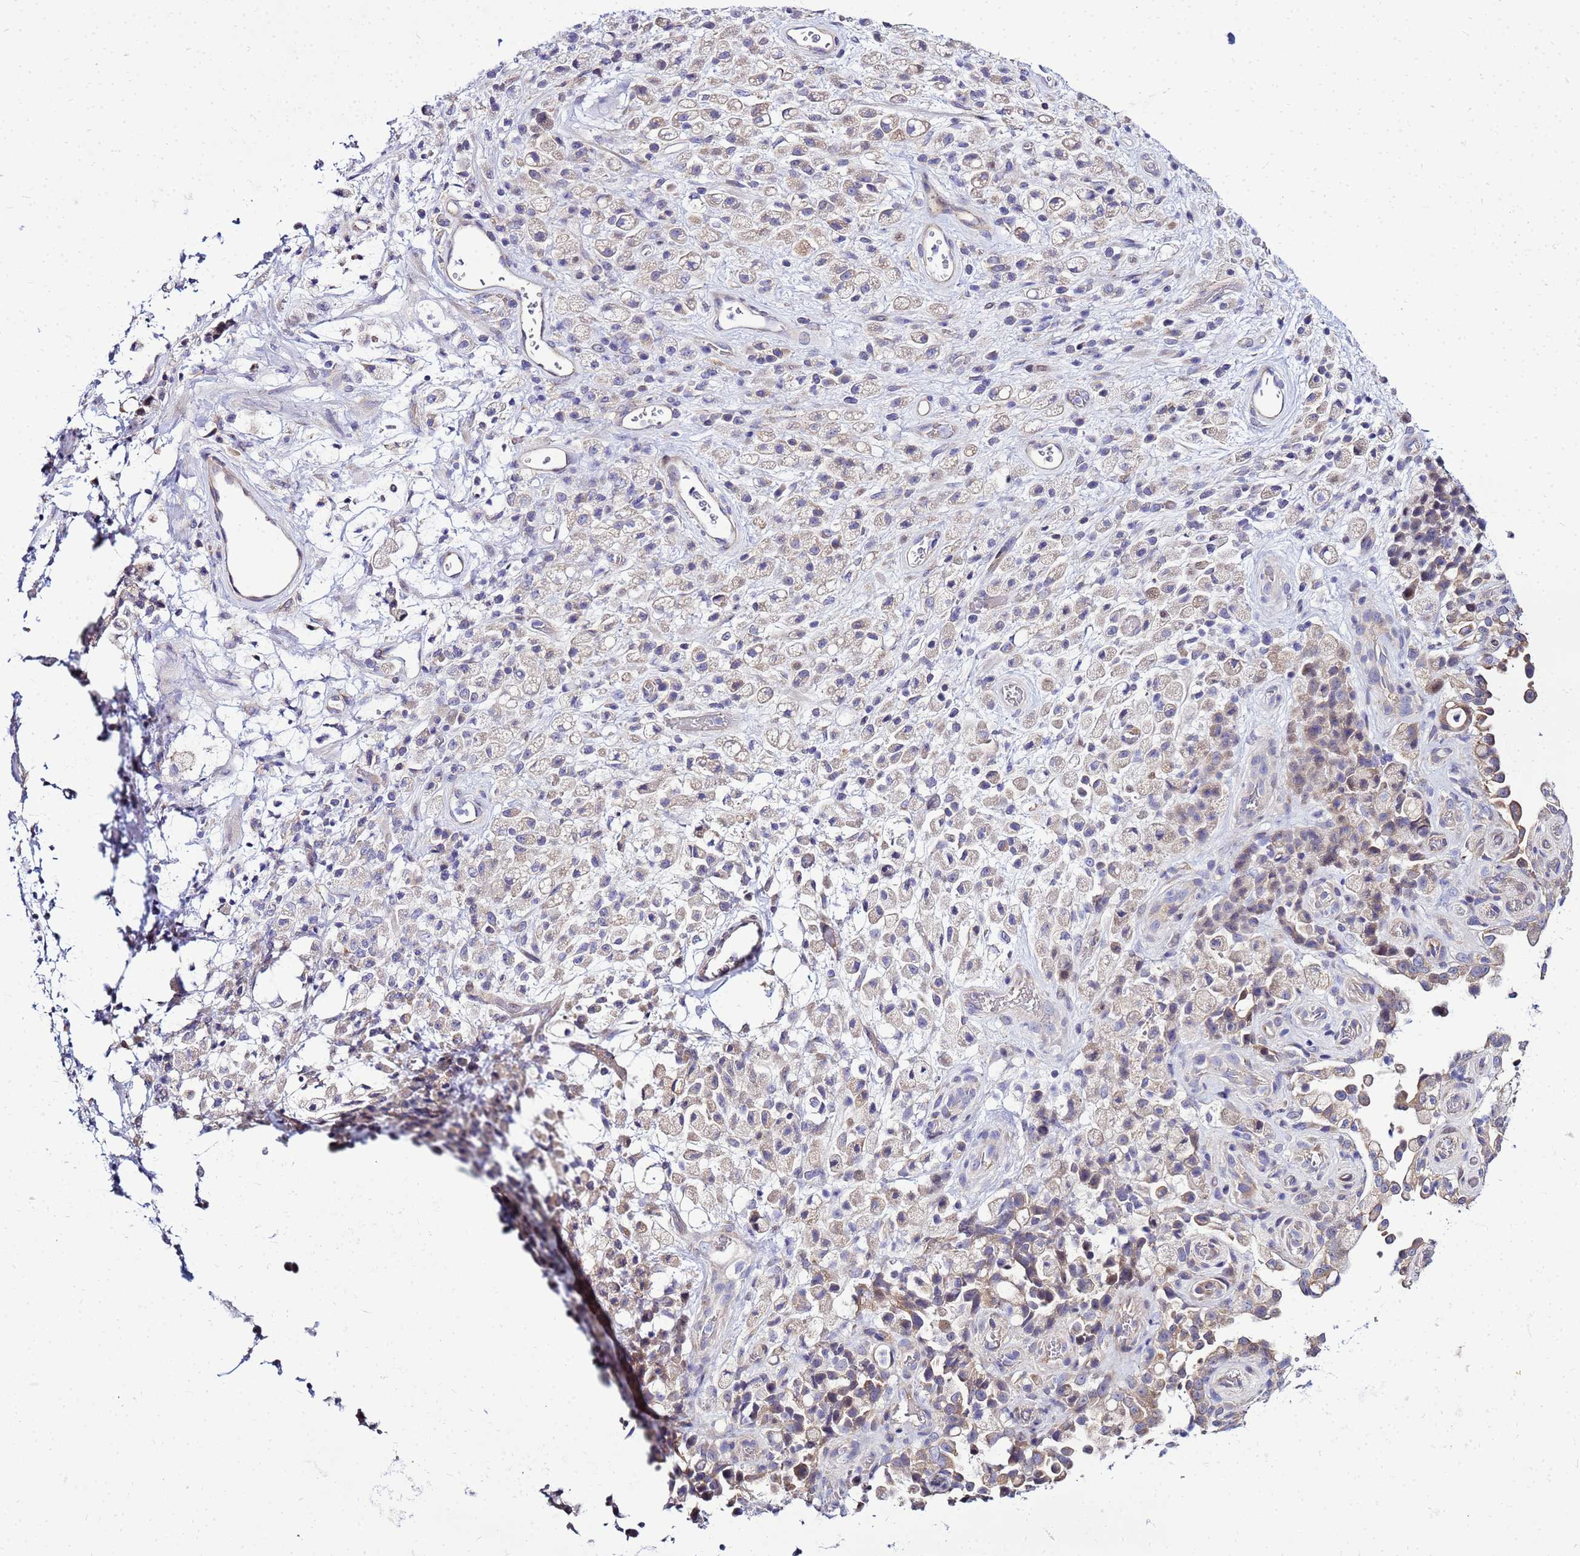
{"staining": {"intensity": "negative", "quantity": "none", "location": "none"}, "tissue": "stomach cancer", "cell_type": "Tumor cells", "image_type": "cancer", "snomed": [{"axis": "morphology", "description": "Adenocarcinoma, NOS"}, {"axis": "topography", "description": "Stomach"}], "caption": "Stomach cancer (adenocarcinoma) stained for a protein using immunohistochemistry (IHC) displays no expression tumor cells.", "gene": "HERC5", "patient": {"sex": "female", "age": 60}}